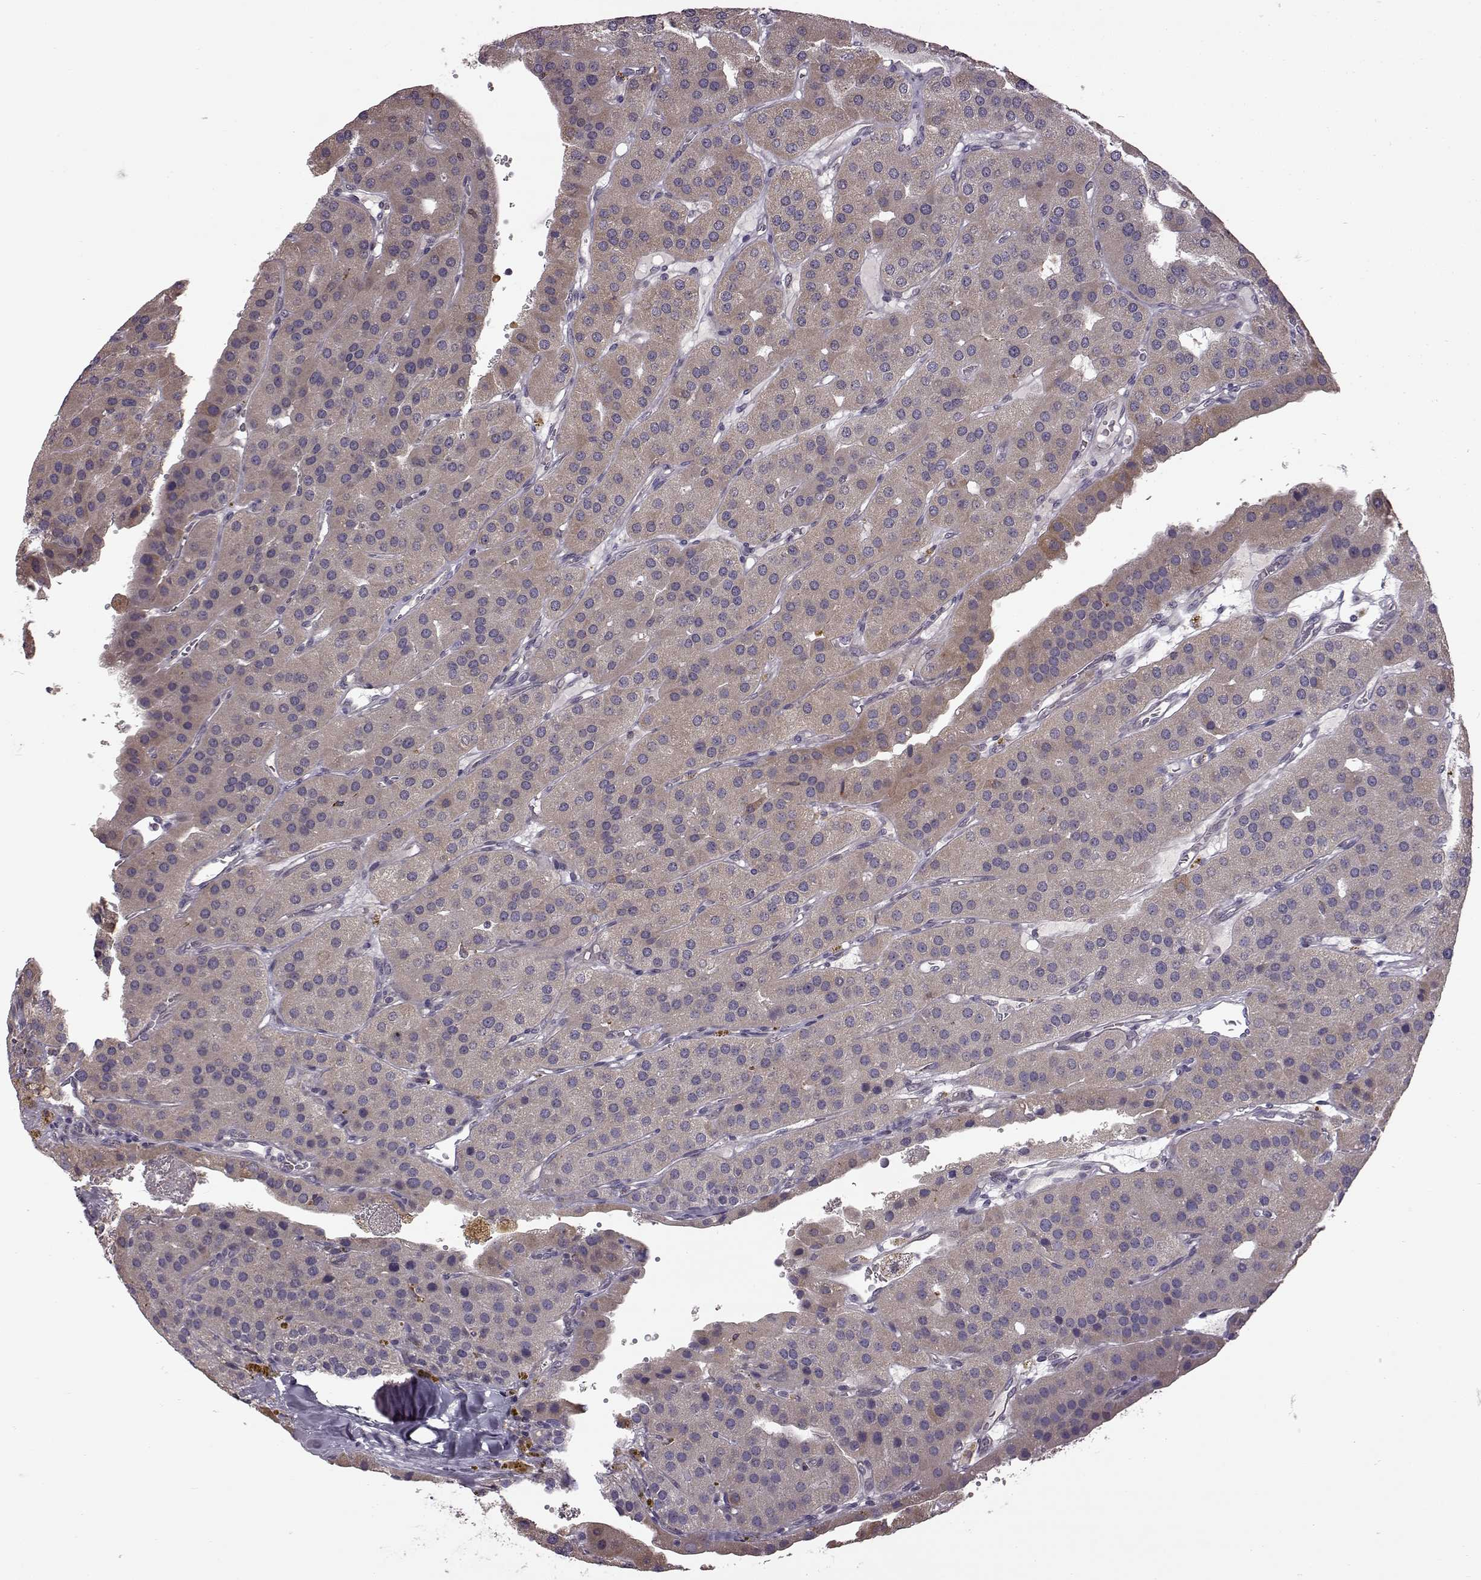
{"staining": {"intensity": "weak", "quantity": ">75%", "location": "cytoplasmic/membranous"}, "tissue": "parathyroid gland", "cell_type": "Glandular cells", "image_type": "normal", "snomed": [{"axis": "morphology", "description": "Normal tissue, NOS"}, {"axis": "morphology", "description": "Adenoma, NOS"}, {"axis": "topography", "description": "Parathyroid gland"}], "caption": "A photomicrograph showing weak cytoplasmic/membranous staining in approximately >75% of glandular cells in unremarkable parathyroid gland, as visualized by brown immunohistochemical staining.", "gene": "B3GNT6", "patient": {"sex": "female", "age": 86}}